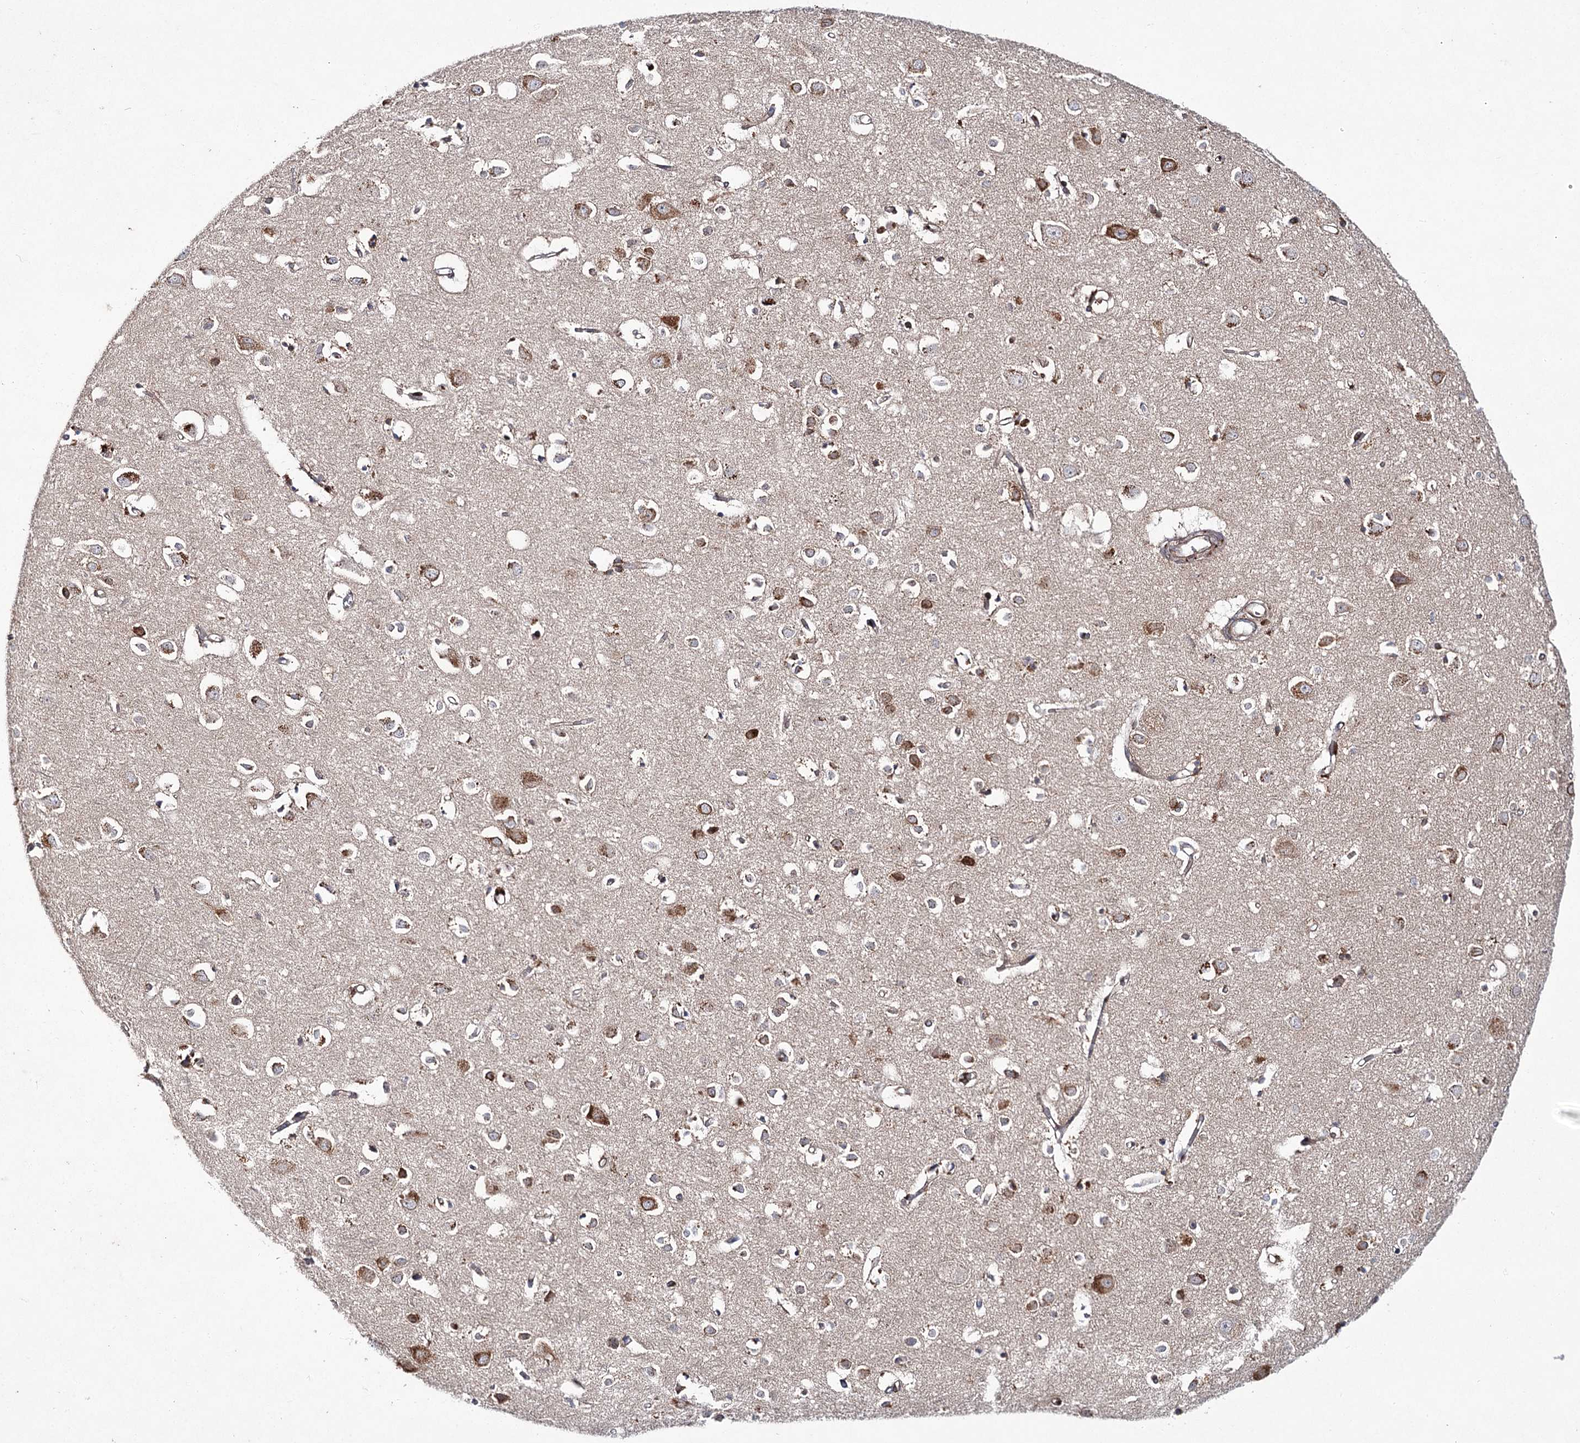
{"staining": {"intensity": "moderate", "quantity": ">75%", "location": "cytoplasmic/membranous"}, "tissue": "cerebral cortex", "cell_type": "Endothelial cells", "image_type": "normal", "snomed": [{"axis": "morphology", "description": "Normal tissue, NOS"}, {"axis": "topography", "description": "Cerebral cortex"}], "caption": "This image demonstrates immunohistochemistry (IHC) staining of benign cerebral cortex, with medium moderate cytoplasmic/membranous positivity in about >75% of endothelial cells.", "gene": "VWA2", "patient": {"sex": "female", "age": 64}}